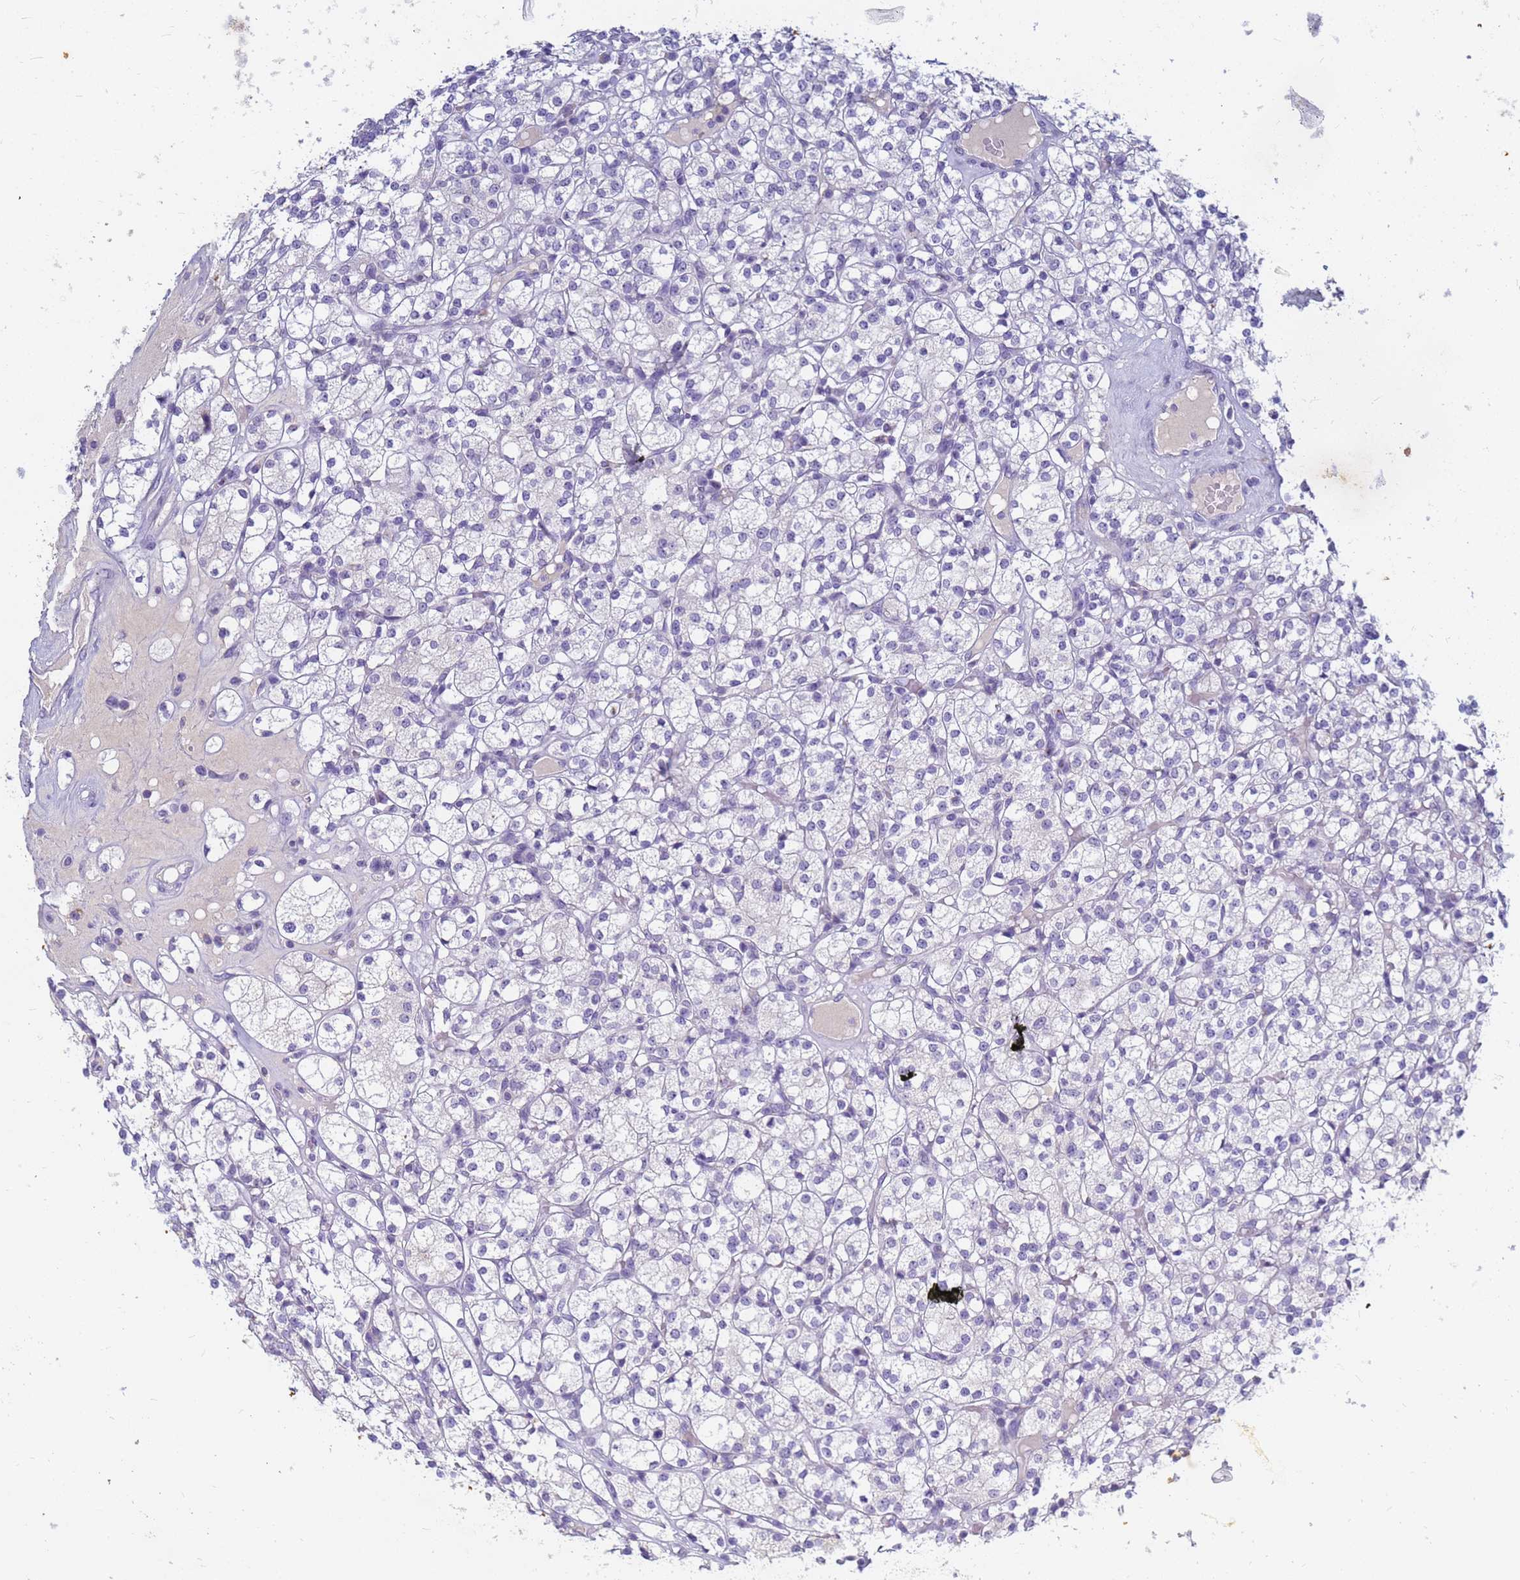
{"staining": {"intensity": "negative", "quantity": "none", "location": "none"}, "tissue": "renal cancer", "cell_type": "Tumor cells", "image_type": "cancer", "snomed": [{"axis": "morphology", "description": "Adenocarcinoma, NOS"}, {"axis": "topography", "description": "Kidney"}], "caption": "A histopathology image of adenocarcinoma (renal) stained for a protein displays no brown staining in tumor cells.", "gene": "B3GNT8", "patient": {"sex": "male", "age": 77}}